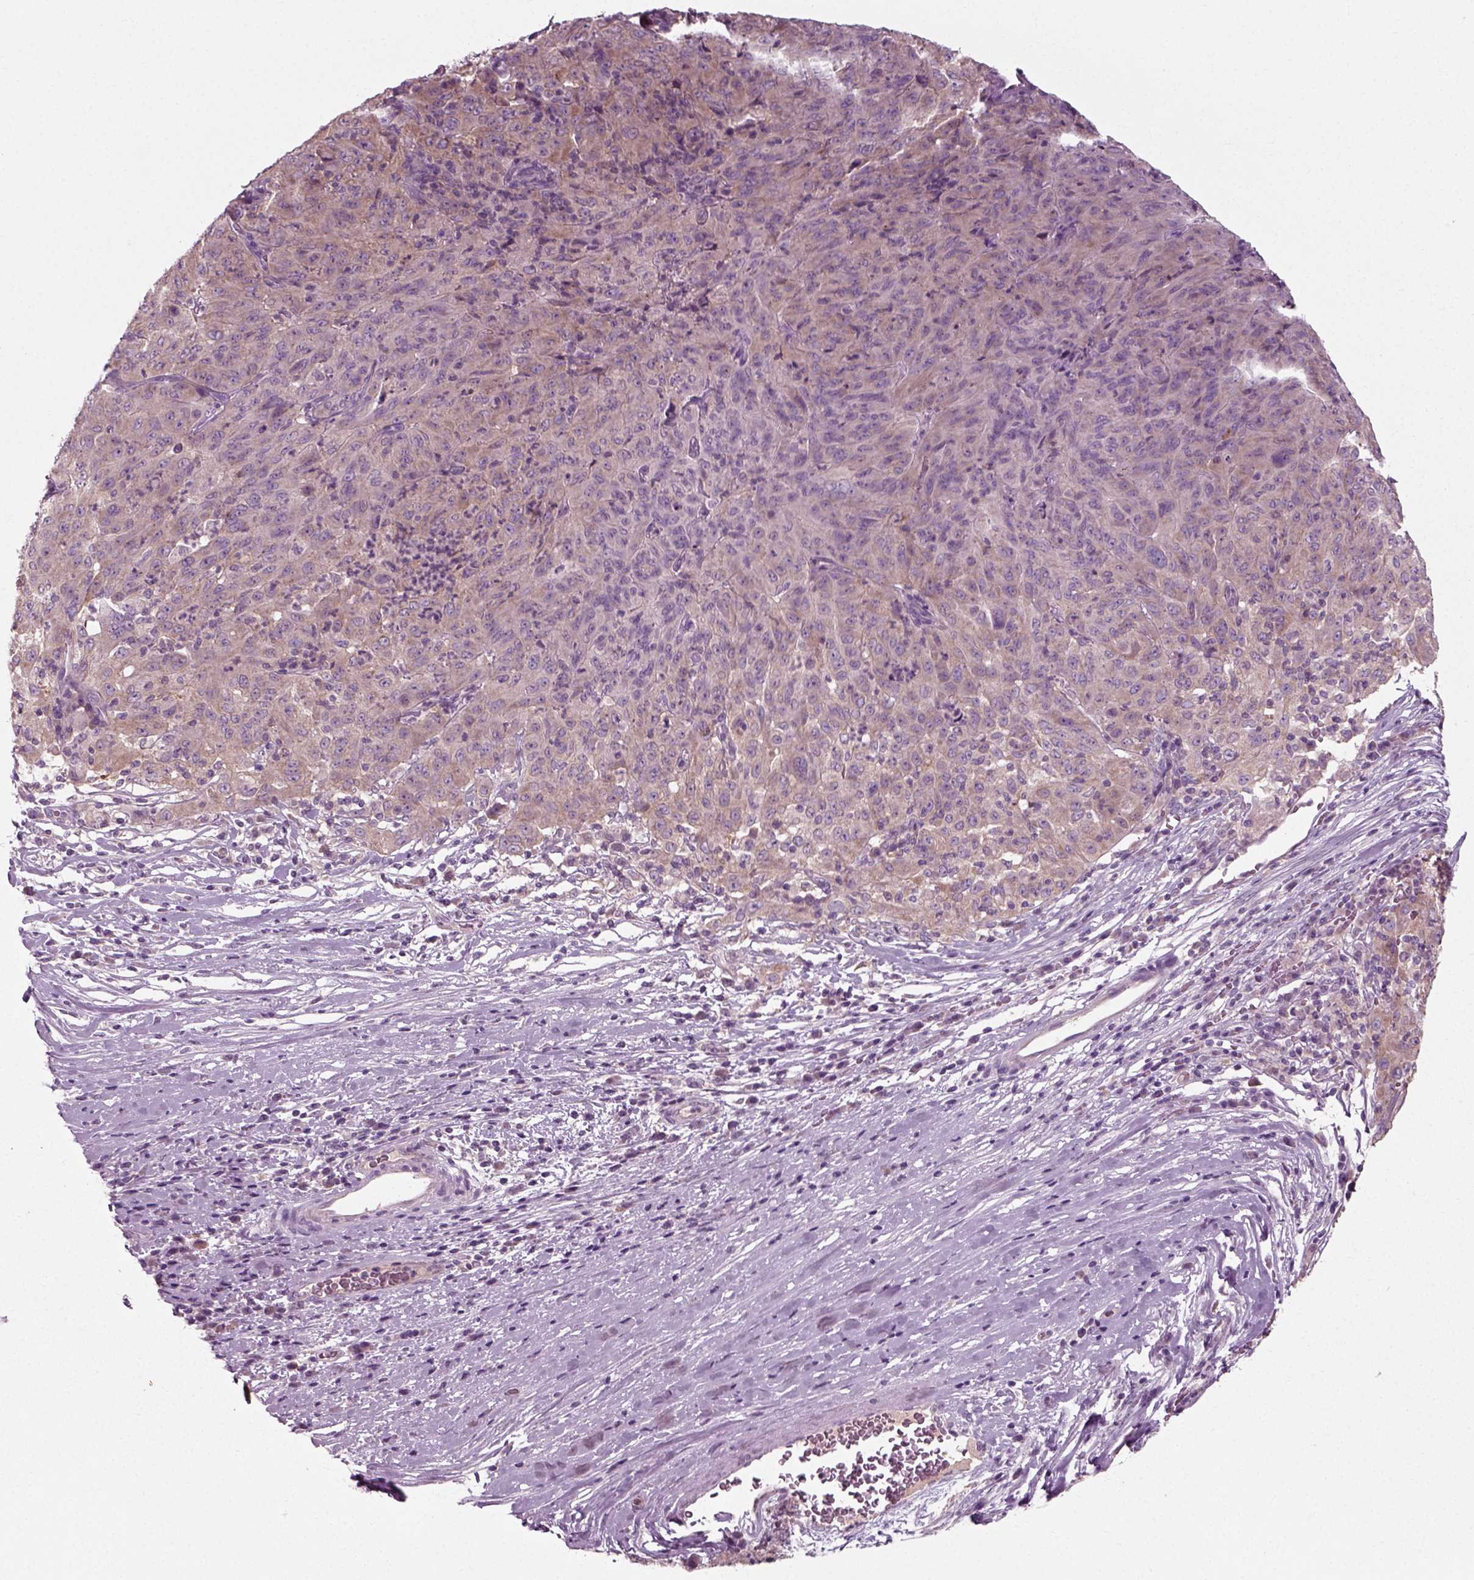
{"staining": {"intensity": "moderate", "quantity": "<25%", "location": "cytoplasmic/membranous"}, "tissue": "pancreatic cancer", "cell_type": "Tumor cells", "image_type": "cancer", "snomed": [{"axis": "morphology", "description": "Adenocarcinoma, NOS"}, {"axis": "topography", "description": "Pancreas"}], "caption": "Human adenocarcinoma (pancreatic) stained for a protein (brown) exhibits moderate cytoplasmic/membranous positive expression in approximately <25% of tumor cells.", "gene": "RND2", "patient": {"sex": "male", "age": 63}}